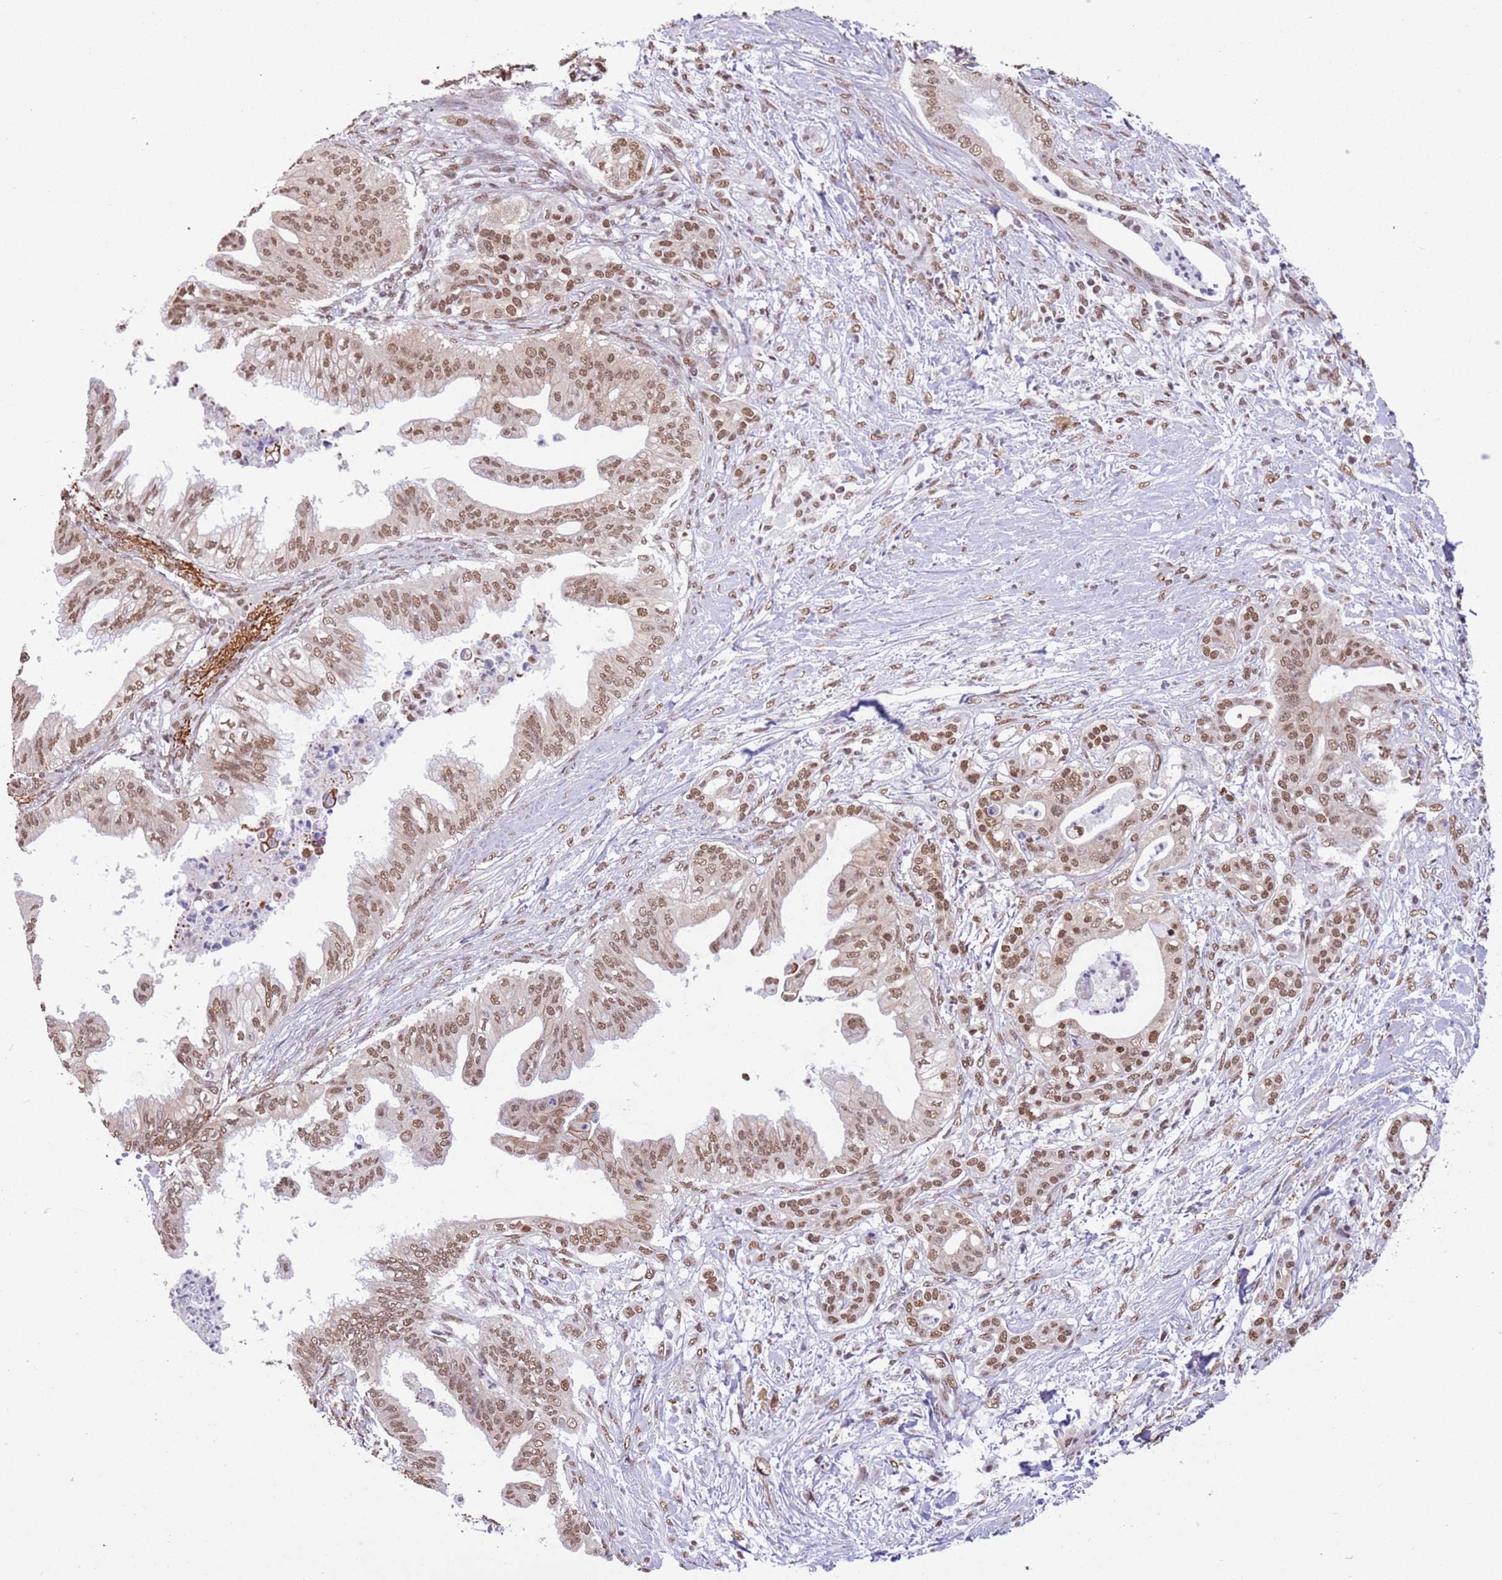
{"staining": {"intensity": "moderate", "quantity": ">75%", "location": "nuclear"}, "tissue": "pancreatic cancer", "cell_type": "Tumor cells", "image_type": "cancer", "snomed": [{"axis": "morphology", "description": "Adenocarcinoma, NOS"}, {"axis": "topography", "description": "Pancreas"}], "caption": "Brown immunohistochemical staining in pancreatic cancer displays moderate nuclear staining in approximately >75% of tumor cells.", "gene": "TRIM32", "patient": {"sex": "male", "age": 58}}